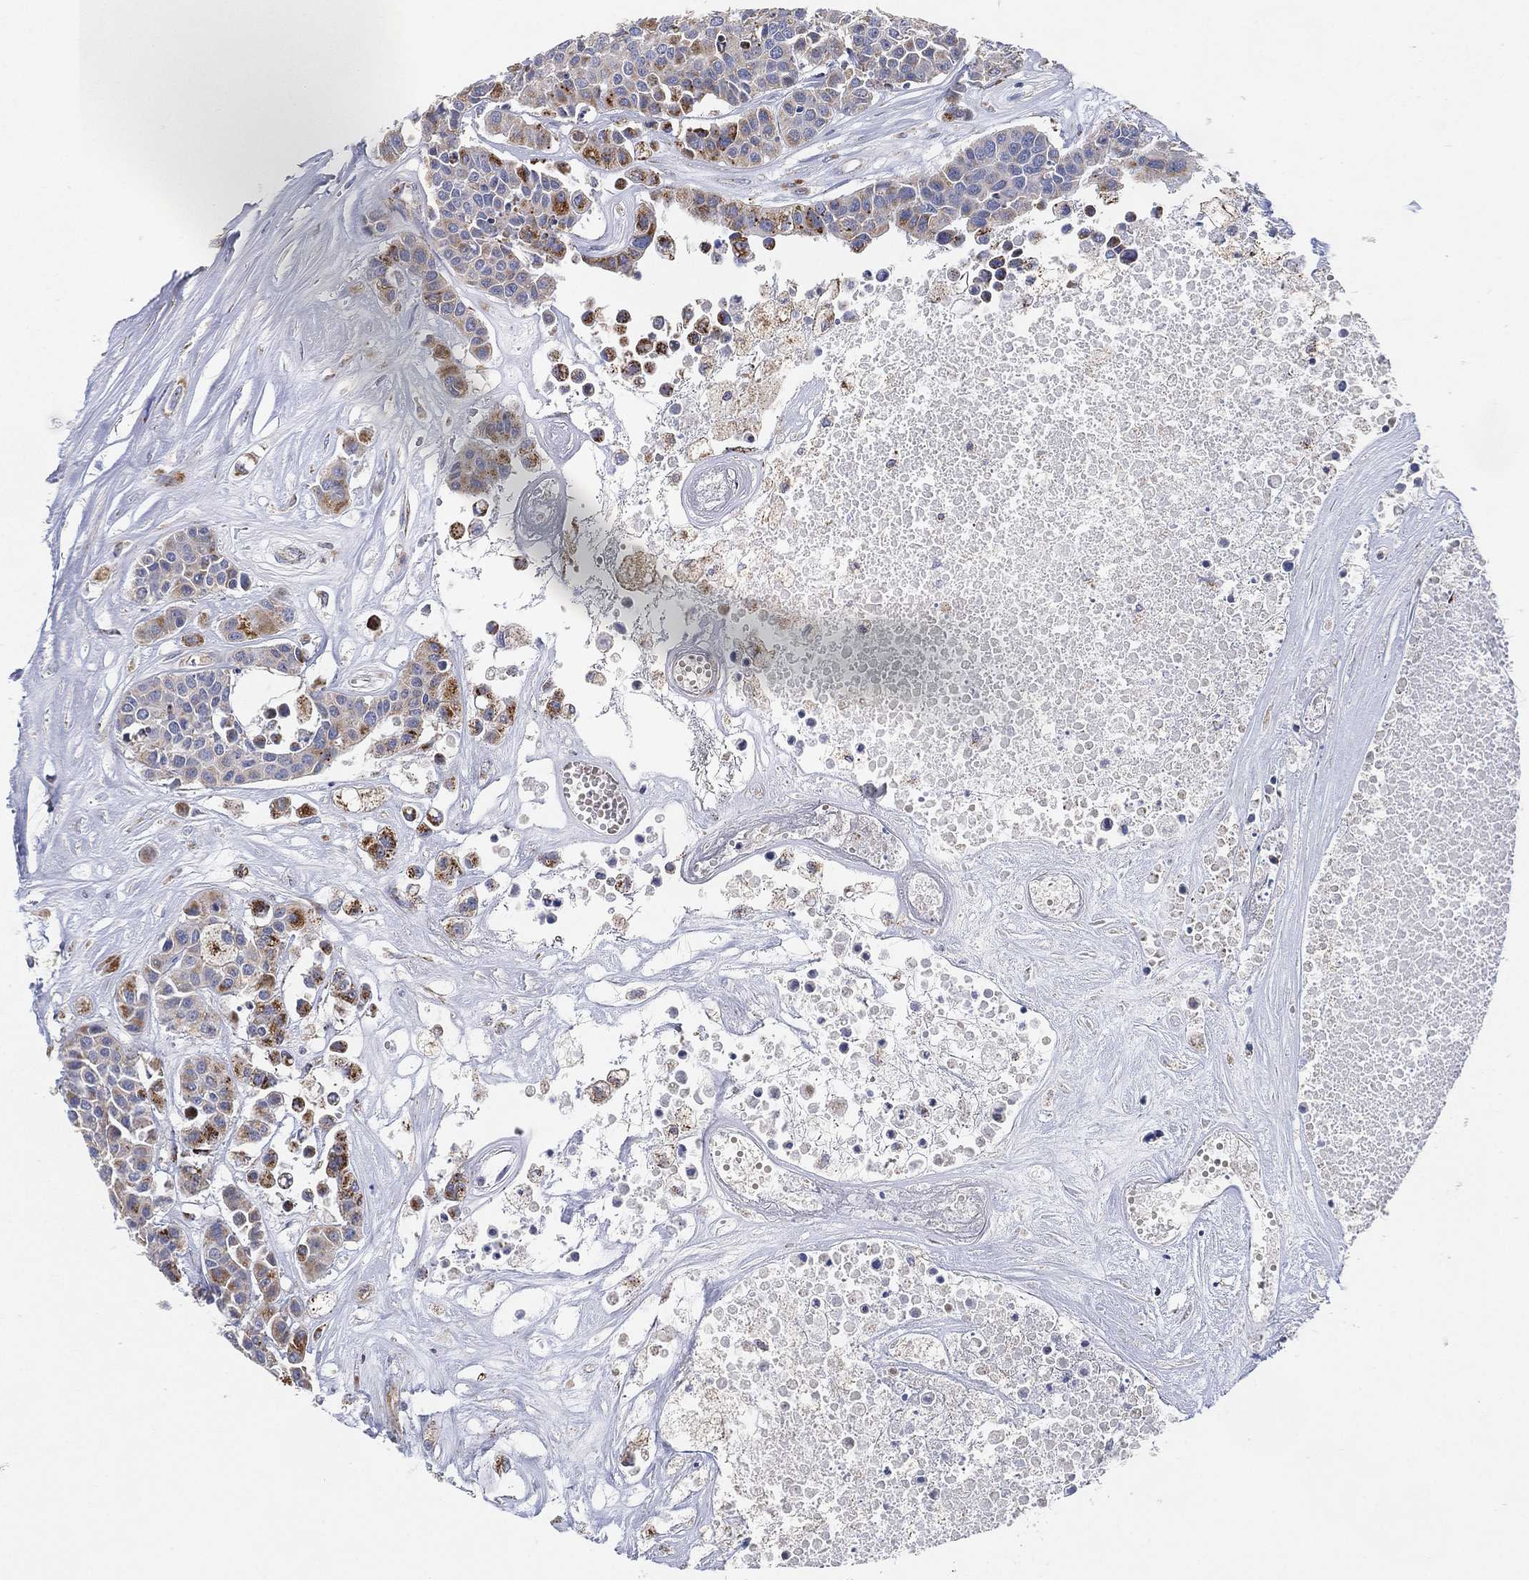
{"staining": {"intensity": "strong", "quantity": "<25%", "location": "cytoplasmic/membranous"}, "tissue": "carcinoid", "cell_type": "Tumor cells", "image_type": "cancer", "snomed": [{"axis": "morphology", "description": "Carcinoid, malignant, NOS"}, {"axis": "topography", "description": "Colon"}], "caption": "Tumor cells demonstrate medium levels of strong cytoplasmic/membranous expression in about <25% of cells in carcinoid. (Stains: DAB in brown, nuclei in blue, Microscopy: brightfield microscopy at high magnification).", "gene": "GCAT", "patient": {"sex": "male", "age": 81}}